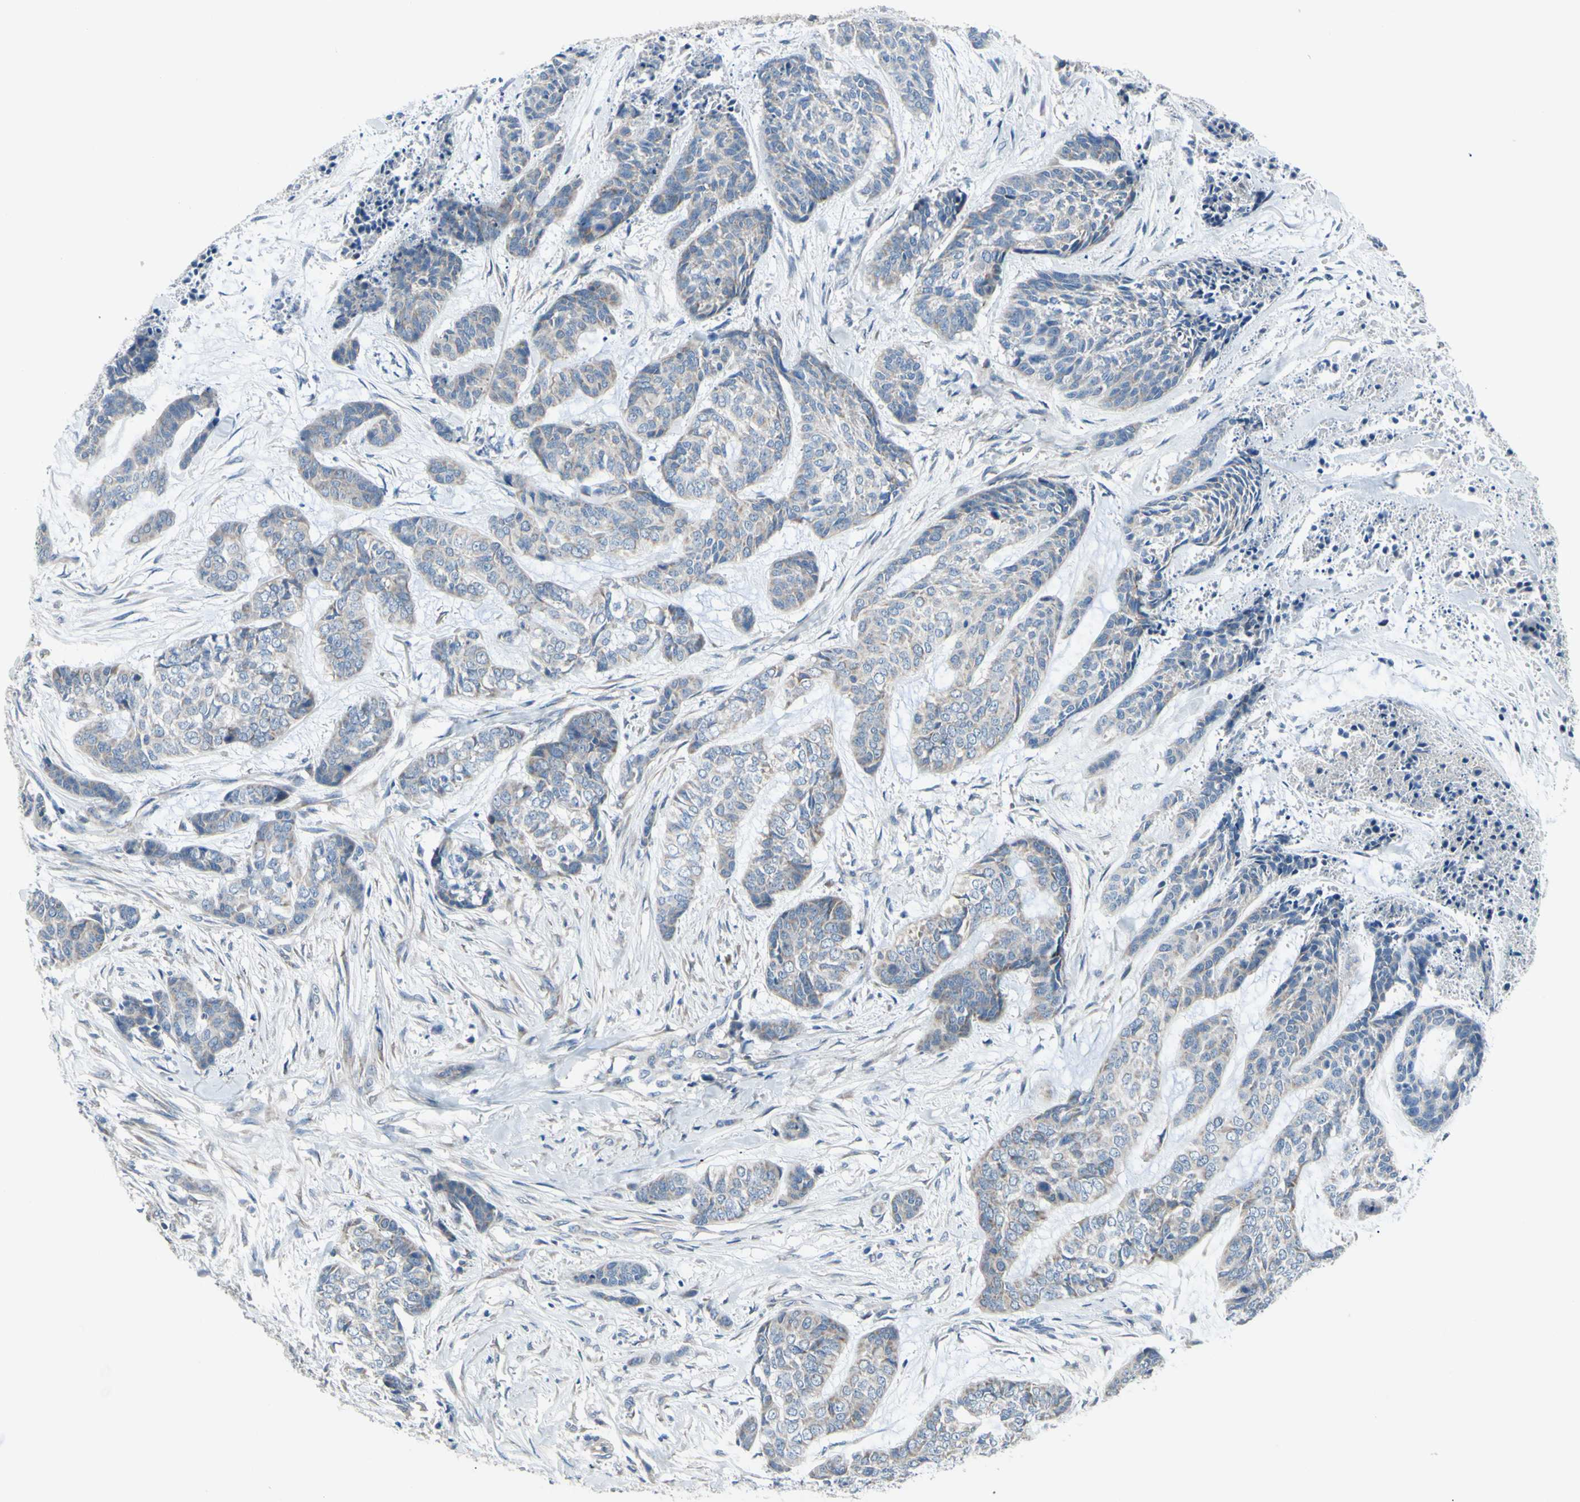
{"staining": {"intensity": "weak", "quantity": "<25%", "location": "cytoplasmic/membranous"}, "tissue": "skin cancer", "cell_type": "Tumor cells", "image_type": "cancer", "snomed": [{"axis": "morphology", "description": "Basal cell carcinoma"}, {"axis": "topography", "description": "Skin"}], "caption": "An IHC image of skin basal cell carcinoma is shown. There is no staining in tumor cells of skin basal cell carcinoma.", "gene": "GRAMD2B", "patient": {"sex": "female", "age": 64}}